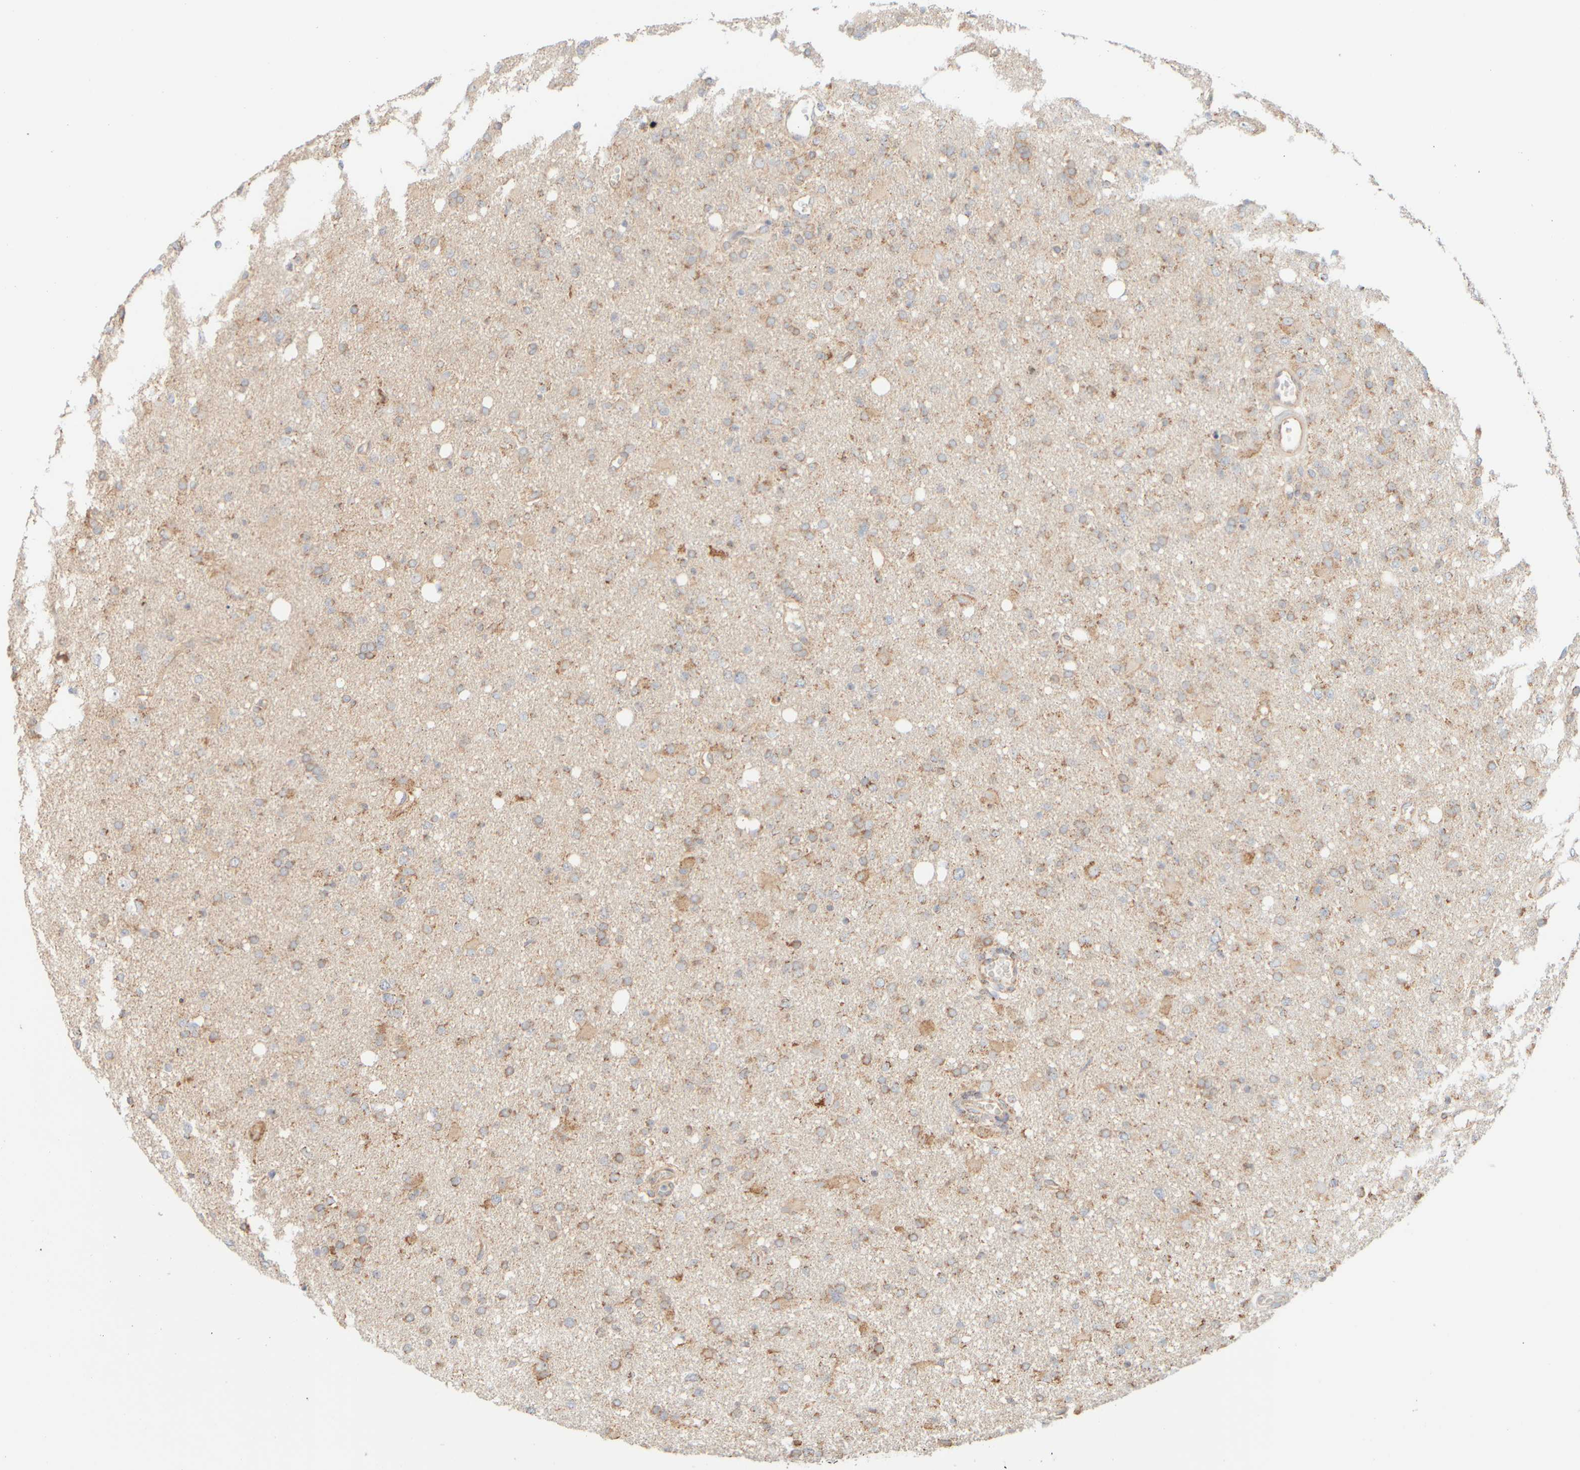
{"staining": {"intensity": "weak", "quantity": "25%-75%", "location": "cytoplasmic/membranous"}, "tissue": "glioma", "cell_type": "Tumor cells", "image_type": "cancer", "snomed": [{"axis": "morphology", "description": "Glioma, malignant, High grade"}, {"axis": "topography", "description": "Brain"}], "caption": "A low amount of weak cytoplasmic/membranous staining is present in about 25%-75% of tumor cells in glioma tissue.", "gene": "APBB2", "patient": {"sex": "female", "age": 57}}